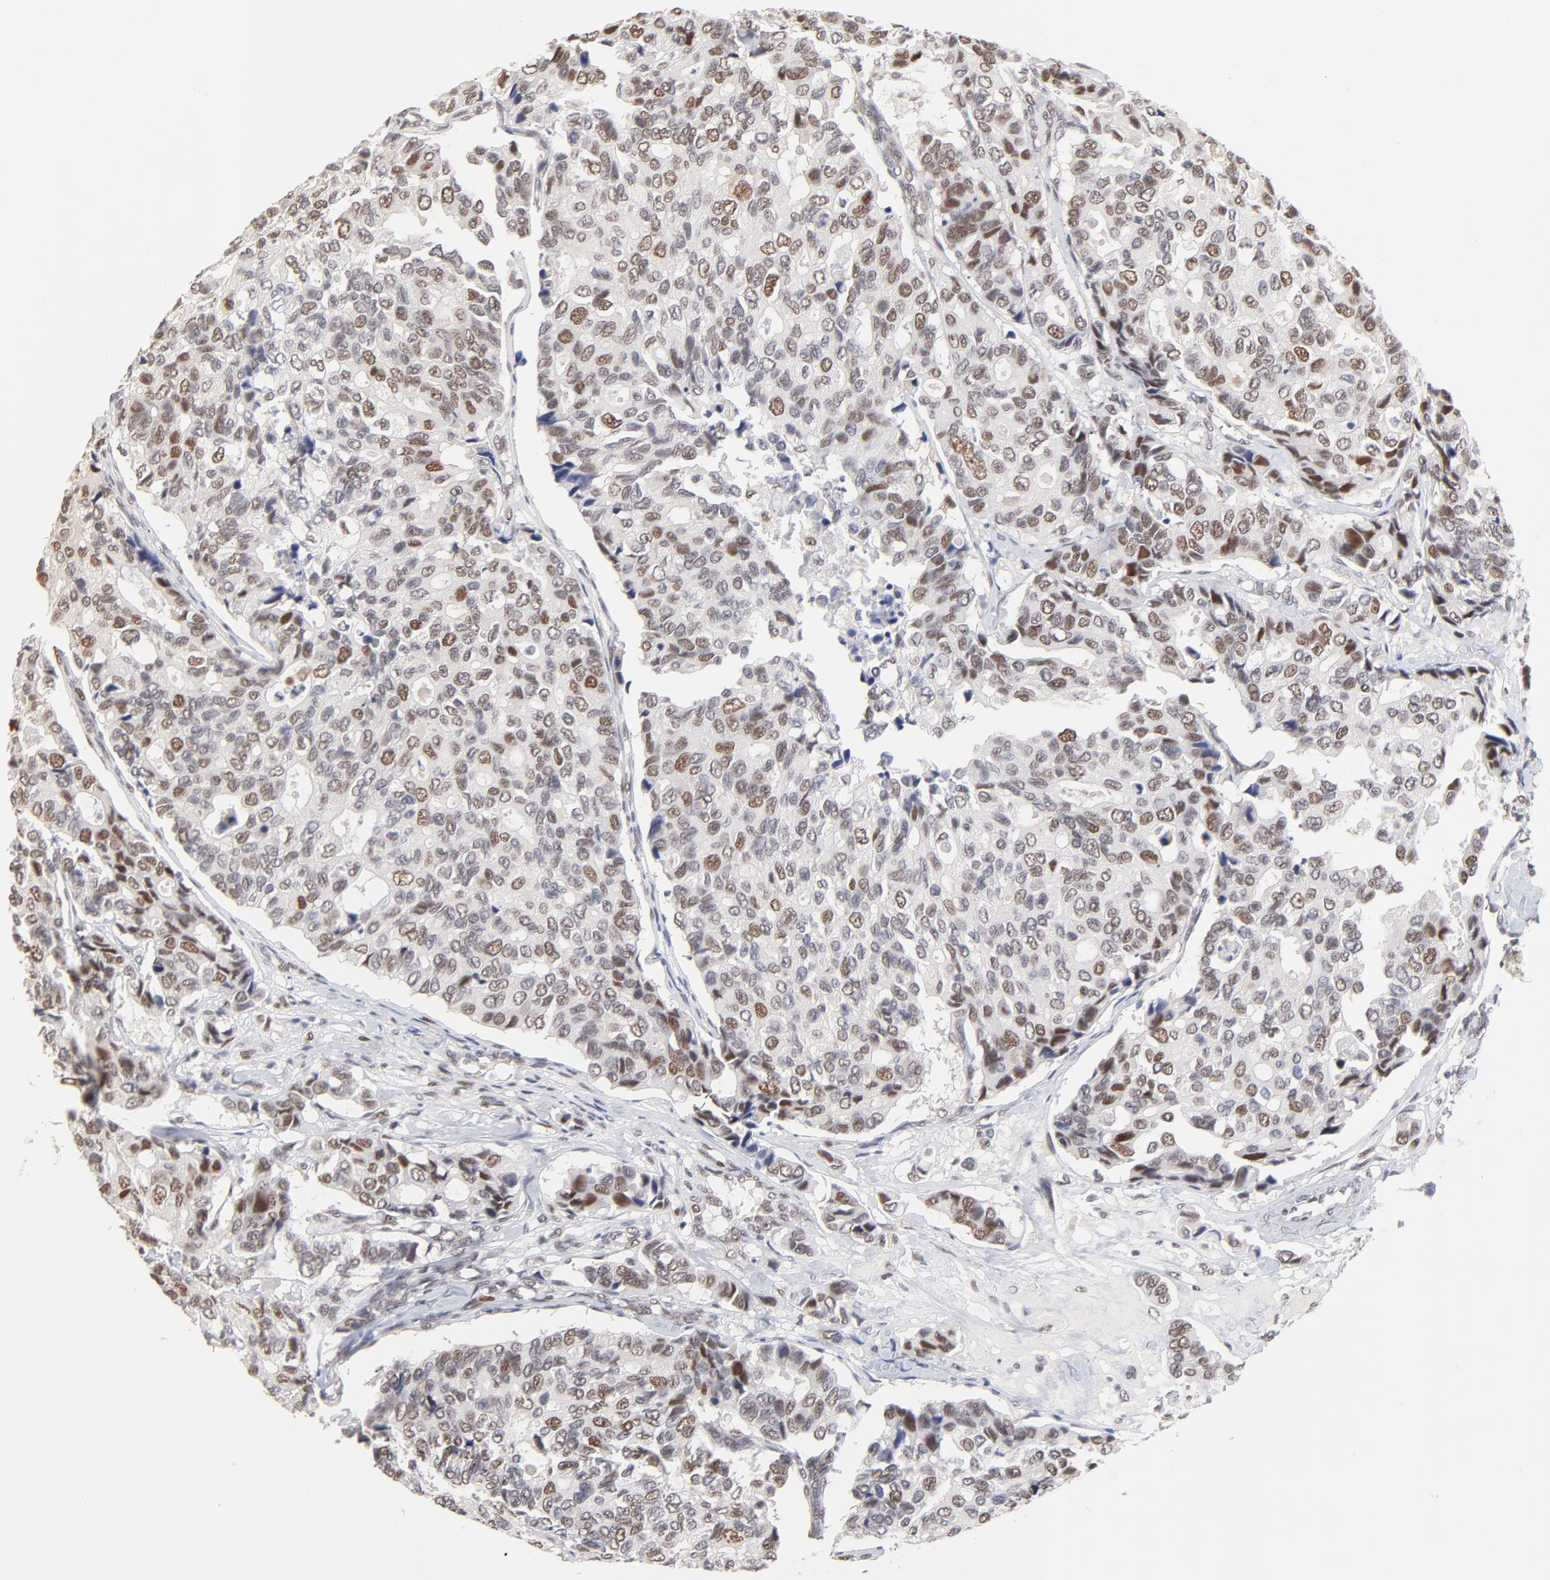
{"staining": {"intensity": "moderate", "quantity": "25%-75%", "location": "nuclear"}, "tissue": "breast cancer", "cell_type": "Tumor cells", "image_type": "cancer", "snomed": [{"axis": "morphology", "description": "Duct carcinoma"}, {"axis": "topography", "description": "Breast"}], "caption": "This histopathology image reveals breast intraductal carcinoma stained with immunohistochemistry (IHC) to label a protein in brown. The nuclear of tumor cells show moderate positivity for the protein. Nuclei are counter-stained blue.", "gene": "OGFOD1", "patient": {"sex": "female", "age": 69}}